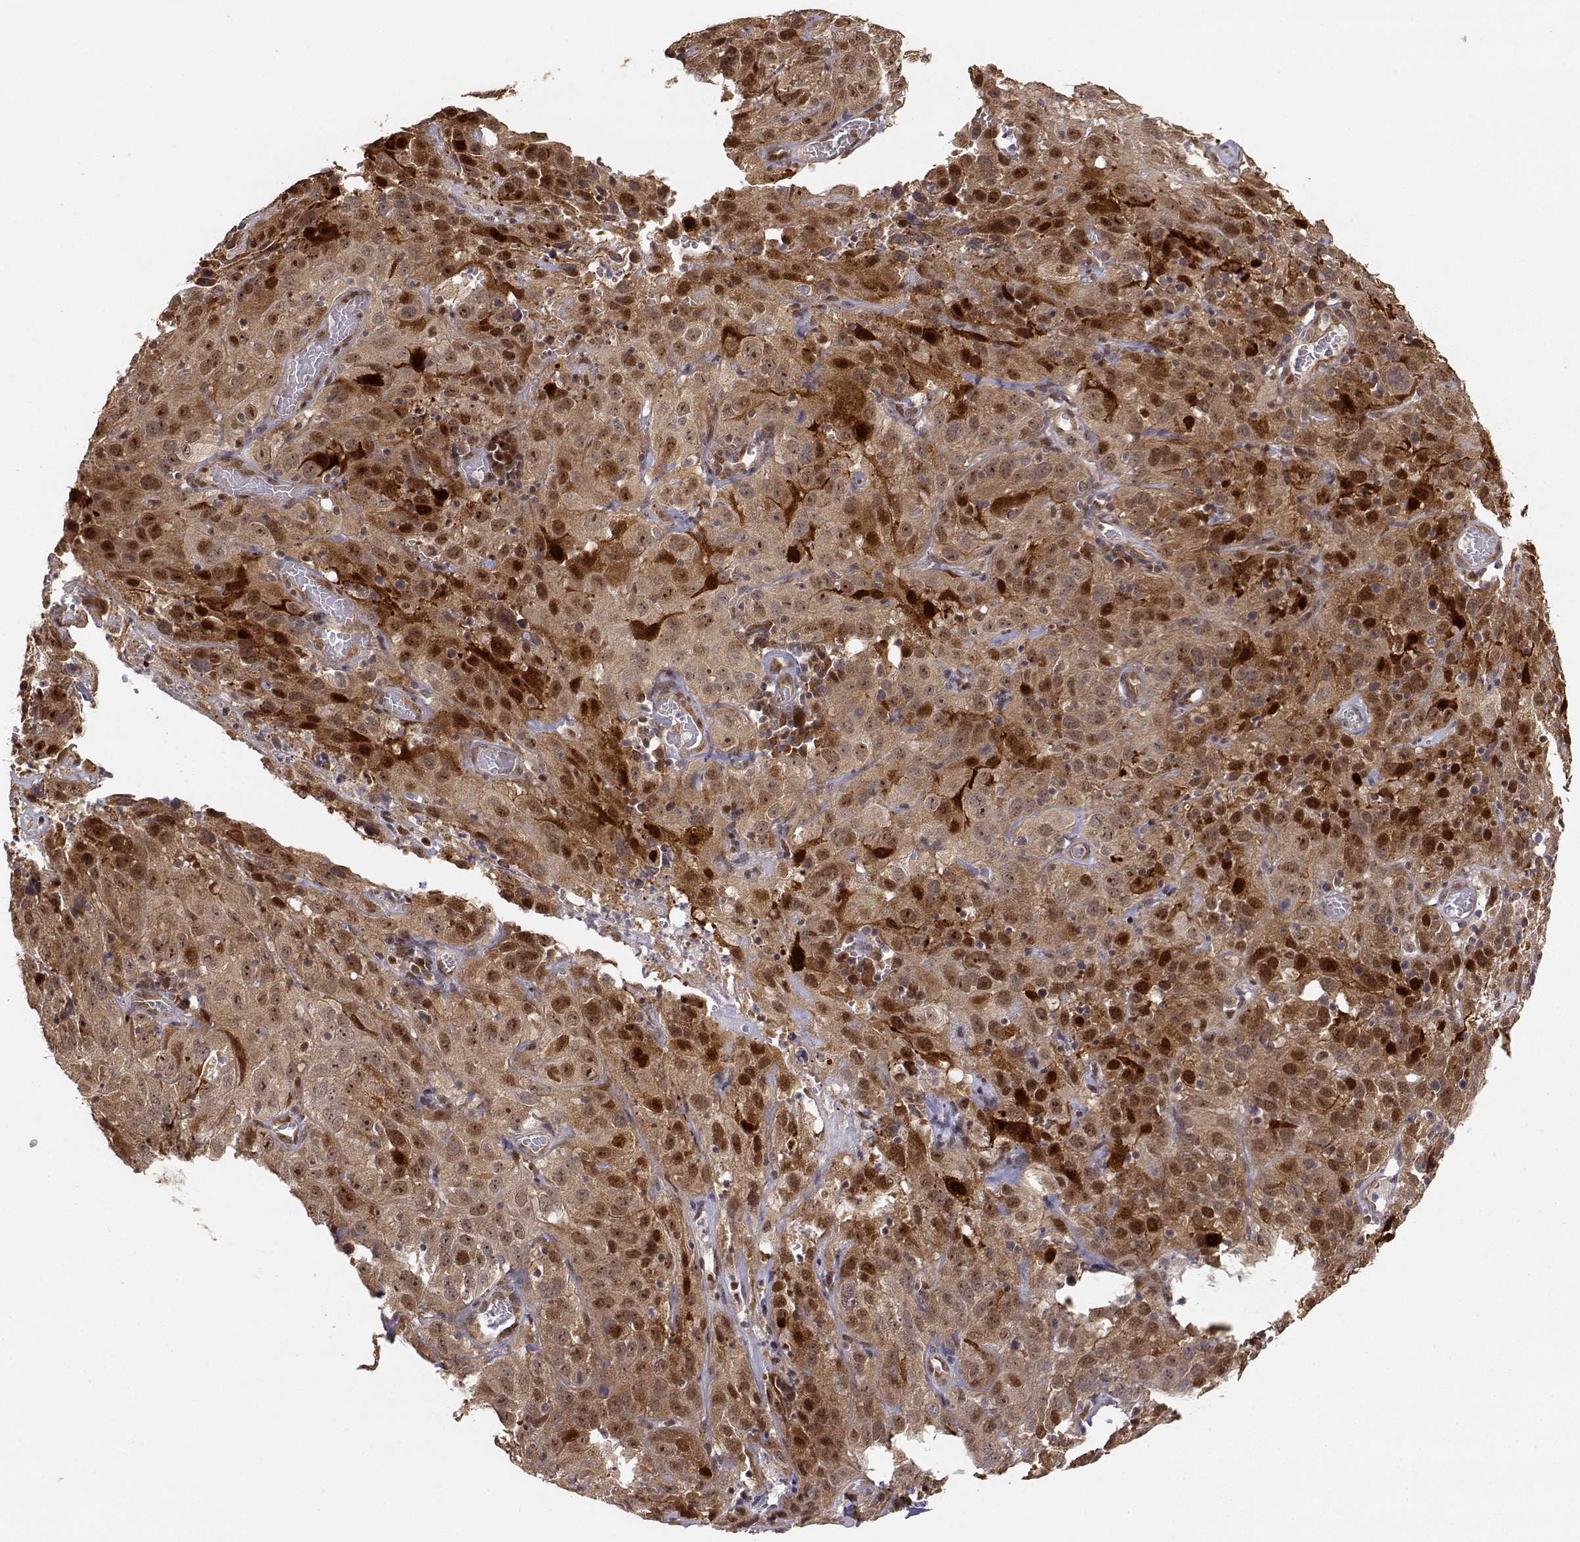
{"staining": {"intensity": "strong", "quantity": "<25%", "location": "cytoplasmic/membranous,nuclear"}, "tissue": "cervical cancer", "cell_type": "Tumor cells", "image_type": "cancer", "snomed": [{"axis": "morphology", "description": "Squamous cell carcinoma, NOS"}, {"axis": "topography", "description": "Cervix"}], "caption": "Cervical cancer (squamous cell carcinoma) tissue shows strong cytoplasmic/membranous and nuclear staining in approximately <25% of tumor cells, visualized by immunohistochemistry.", "gene": "BRCA1", "patient": {"sex": "female", "age": 32}}